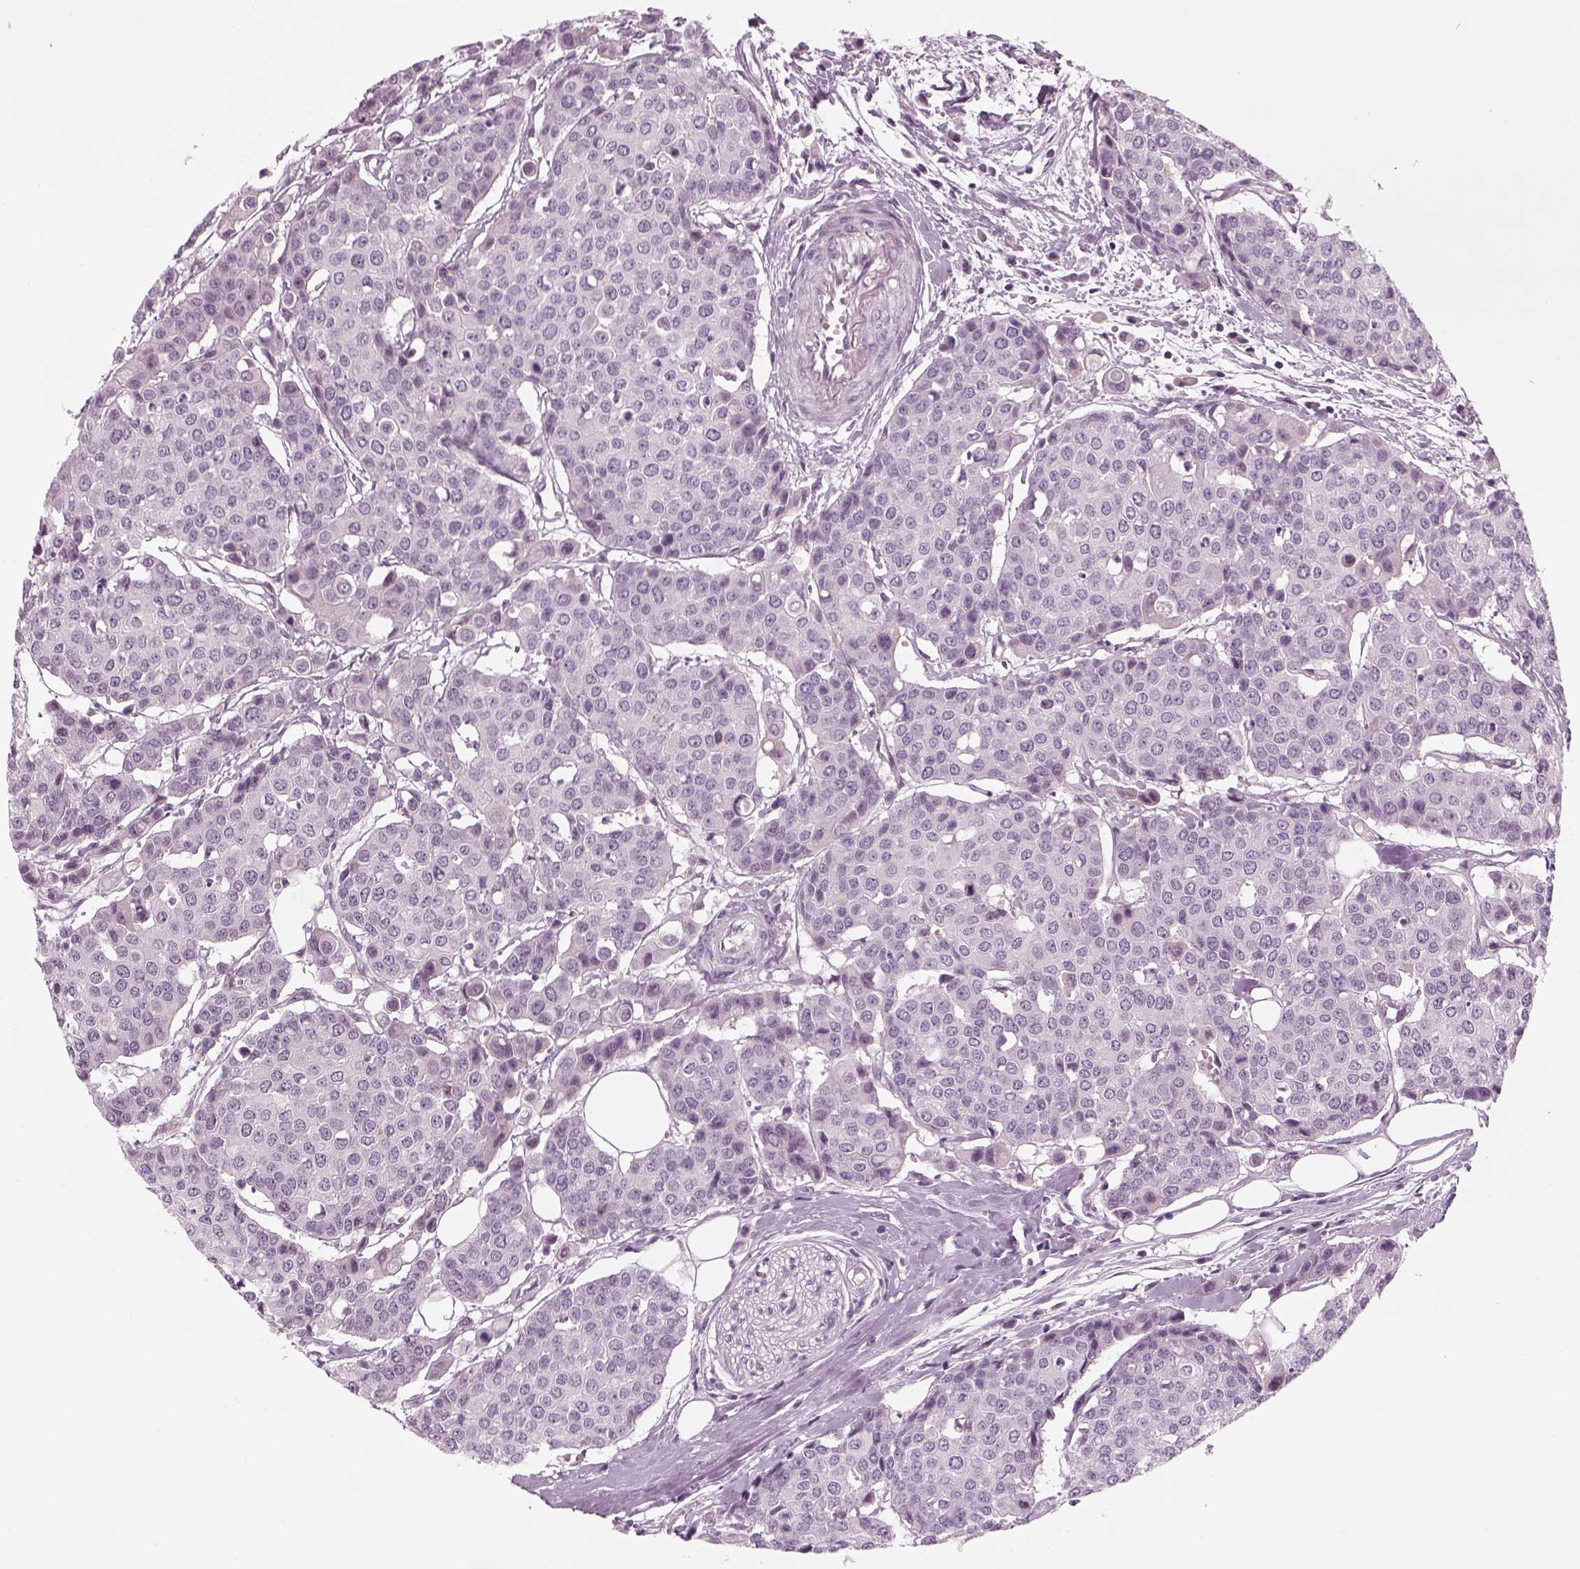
{"staining": {"intensity": "negative", "quantity": "none", "location": "none"}, "tissue": "carcinoid", "cell_type": "Tumor cells", "image_type": "cancer", "snomed": [{"axis": "morphology", "description": "Carcinoid, malignant, NOS"}, {"axis": "topography", "description": "Colon"}], "caption": "Malignant carcinoid stained for a protein using immunohistochemistry (IHC) demonstrates no staining tumor cells.", "gene": "LRRIQ3", "patient": {"sex": "male", "age": 81}}